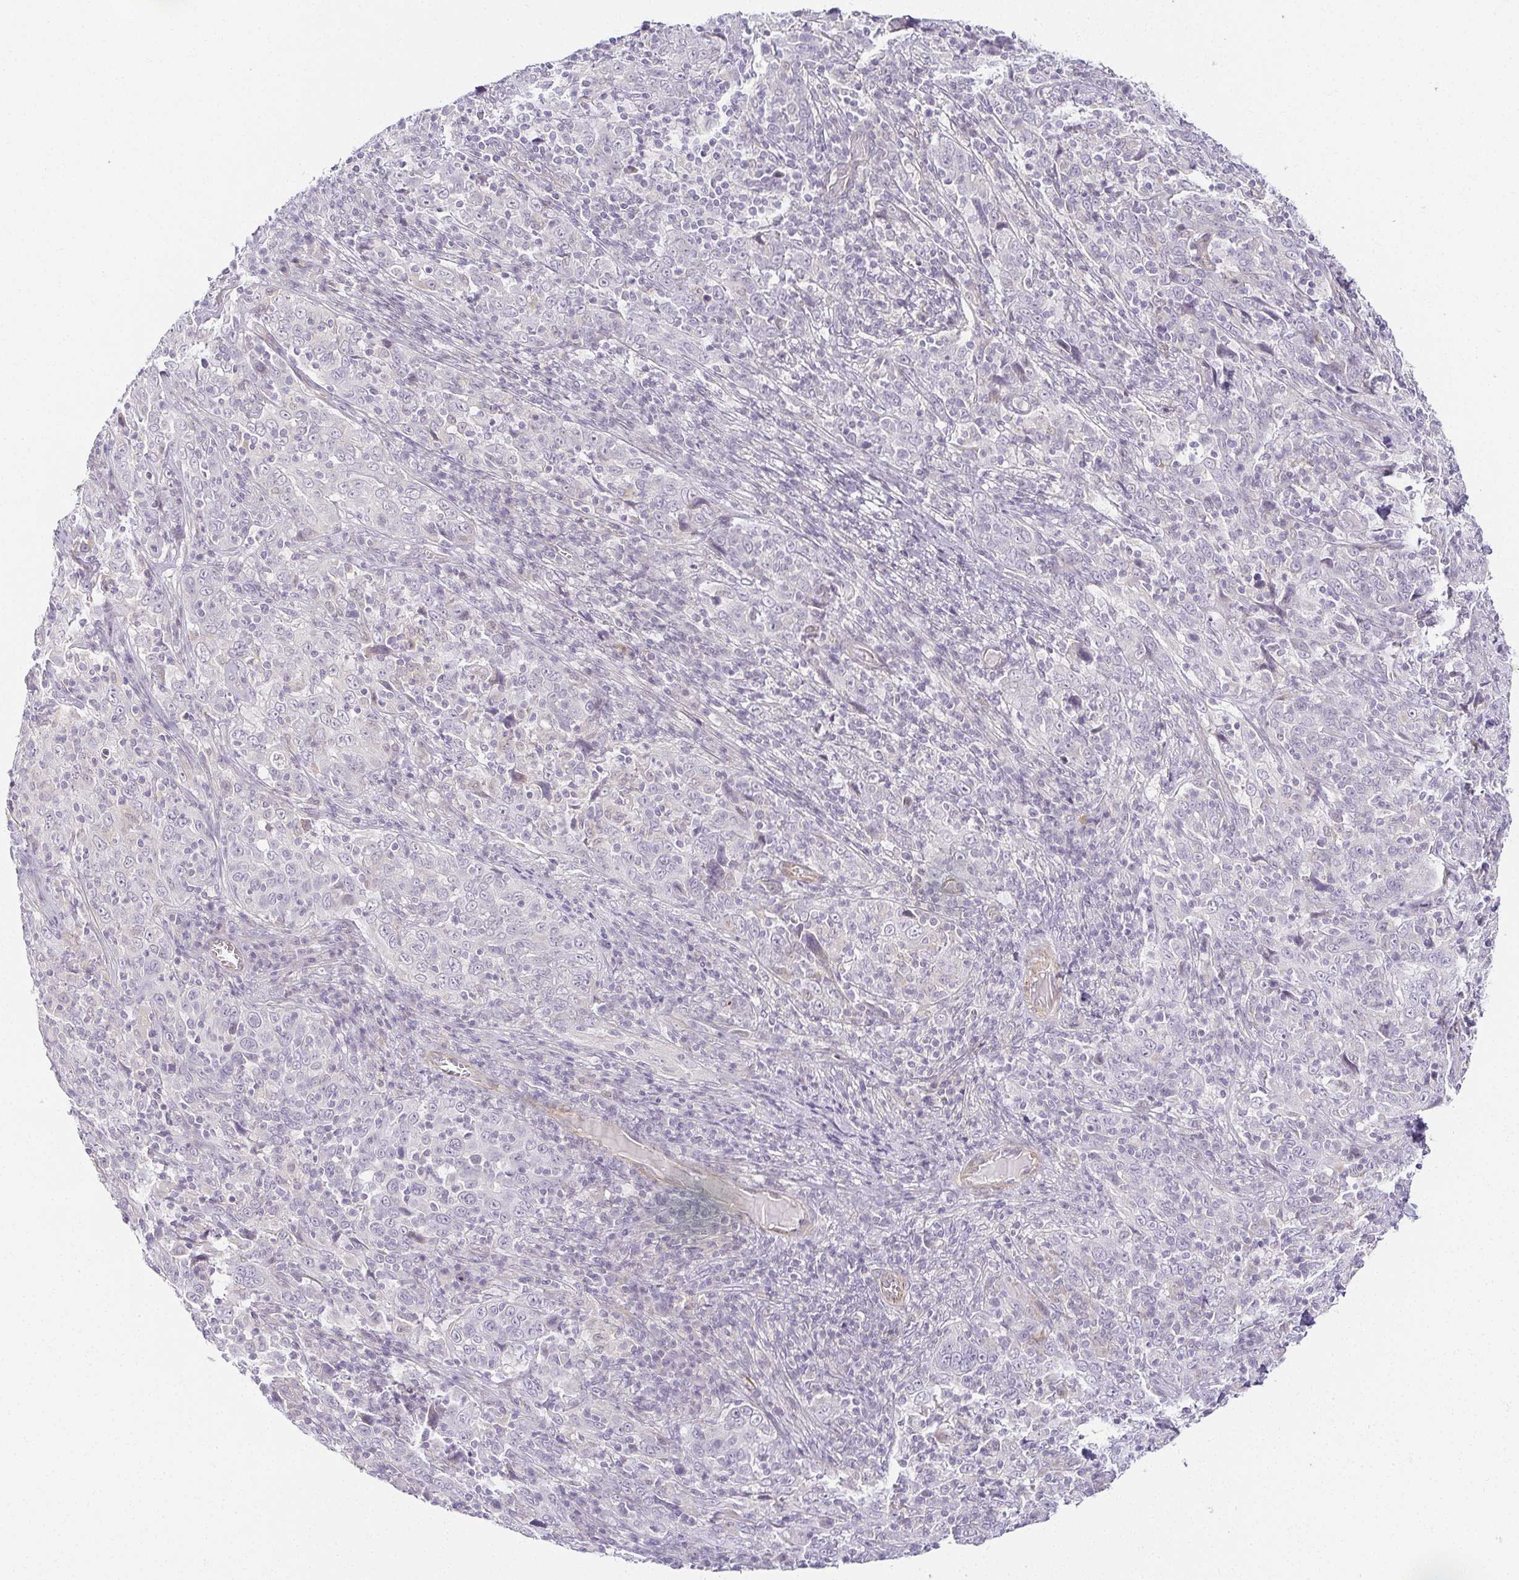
{"staining": {"intensity": "negative", "quantity": "none", "location": "none"}, "tissue": "cervical cancer", "cell_type": "Tumor cells", "image_type": "cancer", "snomed": [{"axis": "morphology", "description": "Squamous cell carcinoma, NOS"}, {"axis": "topography", "description": "Cervix"}], "caption": "The histopathology image reveals no staining of tumor cells in cervical squamous cell carcinoma. Brightfield microscopy of immunohistochemistry (IHC) stained with DAB (brown) and hematoxylin (blue), captured at high magnification.", "gene": "ACAN", "patient": {"sex": "female", "age": 46}}